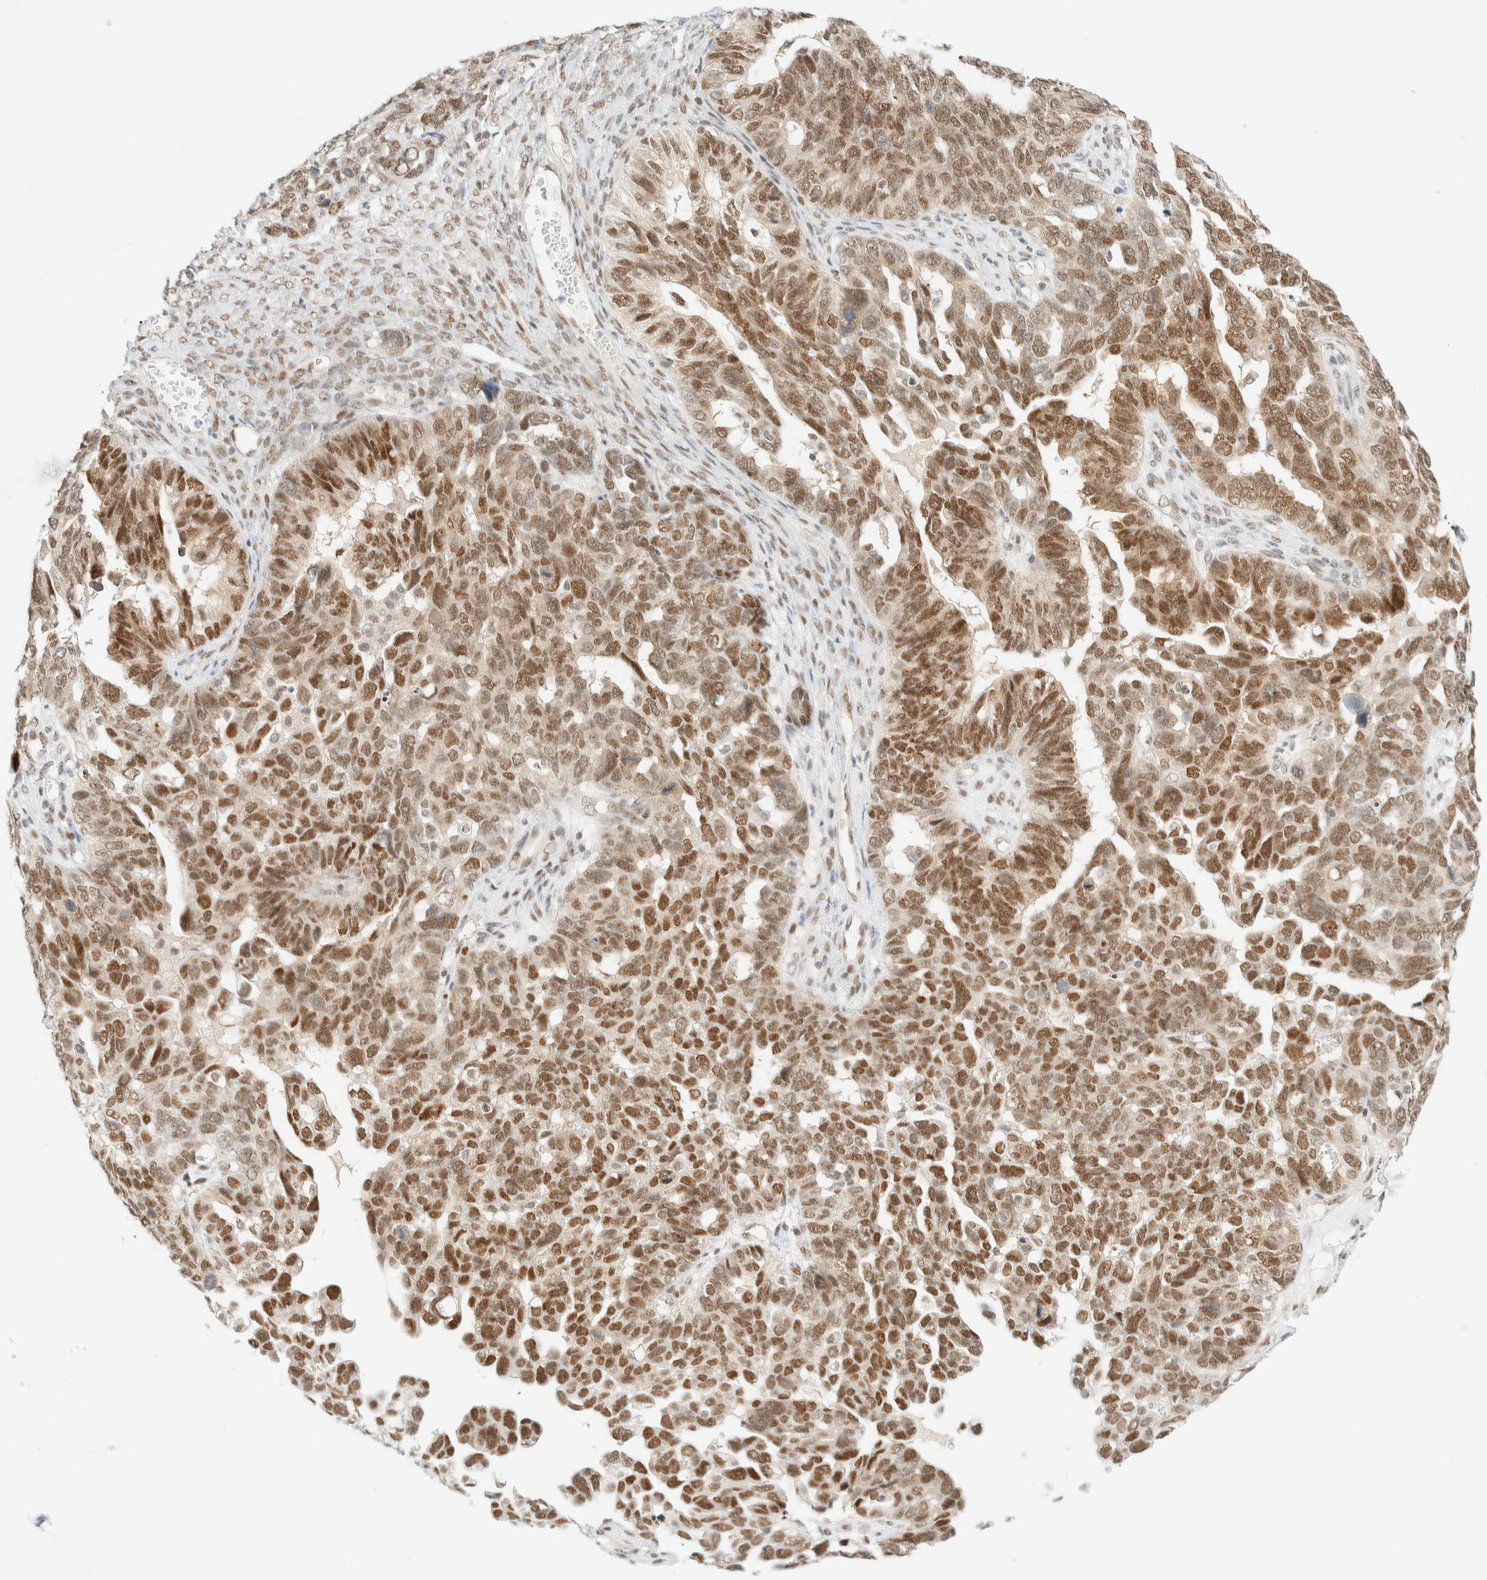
{"staining": {"intensity": "moderate", "quantity": ">75%", "location": "nuclear"}, "tissue": "ovarian cancer", "cell_type": "Tumor cells", "image_type": "cancer", "snomed": [{"axis": "morphology", "description": "Cystadenocarcinoma, serous, NOS"}, {"axis": "topography", "description": "Ovary"}], "caption": "Brown immunohistochemical staining in ovarian serous cystadenocarcinoma shows moderate nuclear expression in about >75% of tumor cells.", "gene": "PYGO2", "patient": {"sex": "female", "age": 79}}